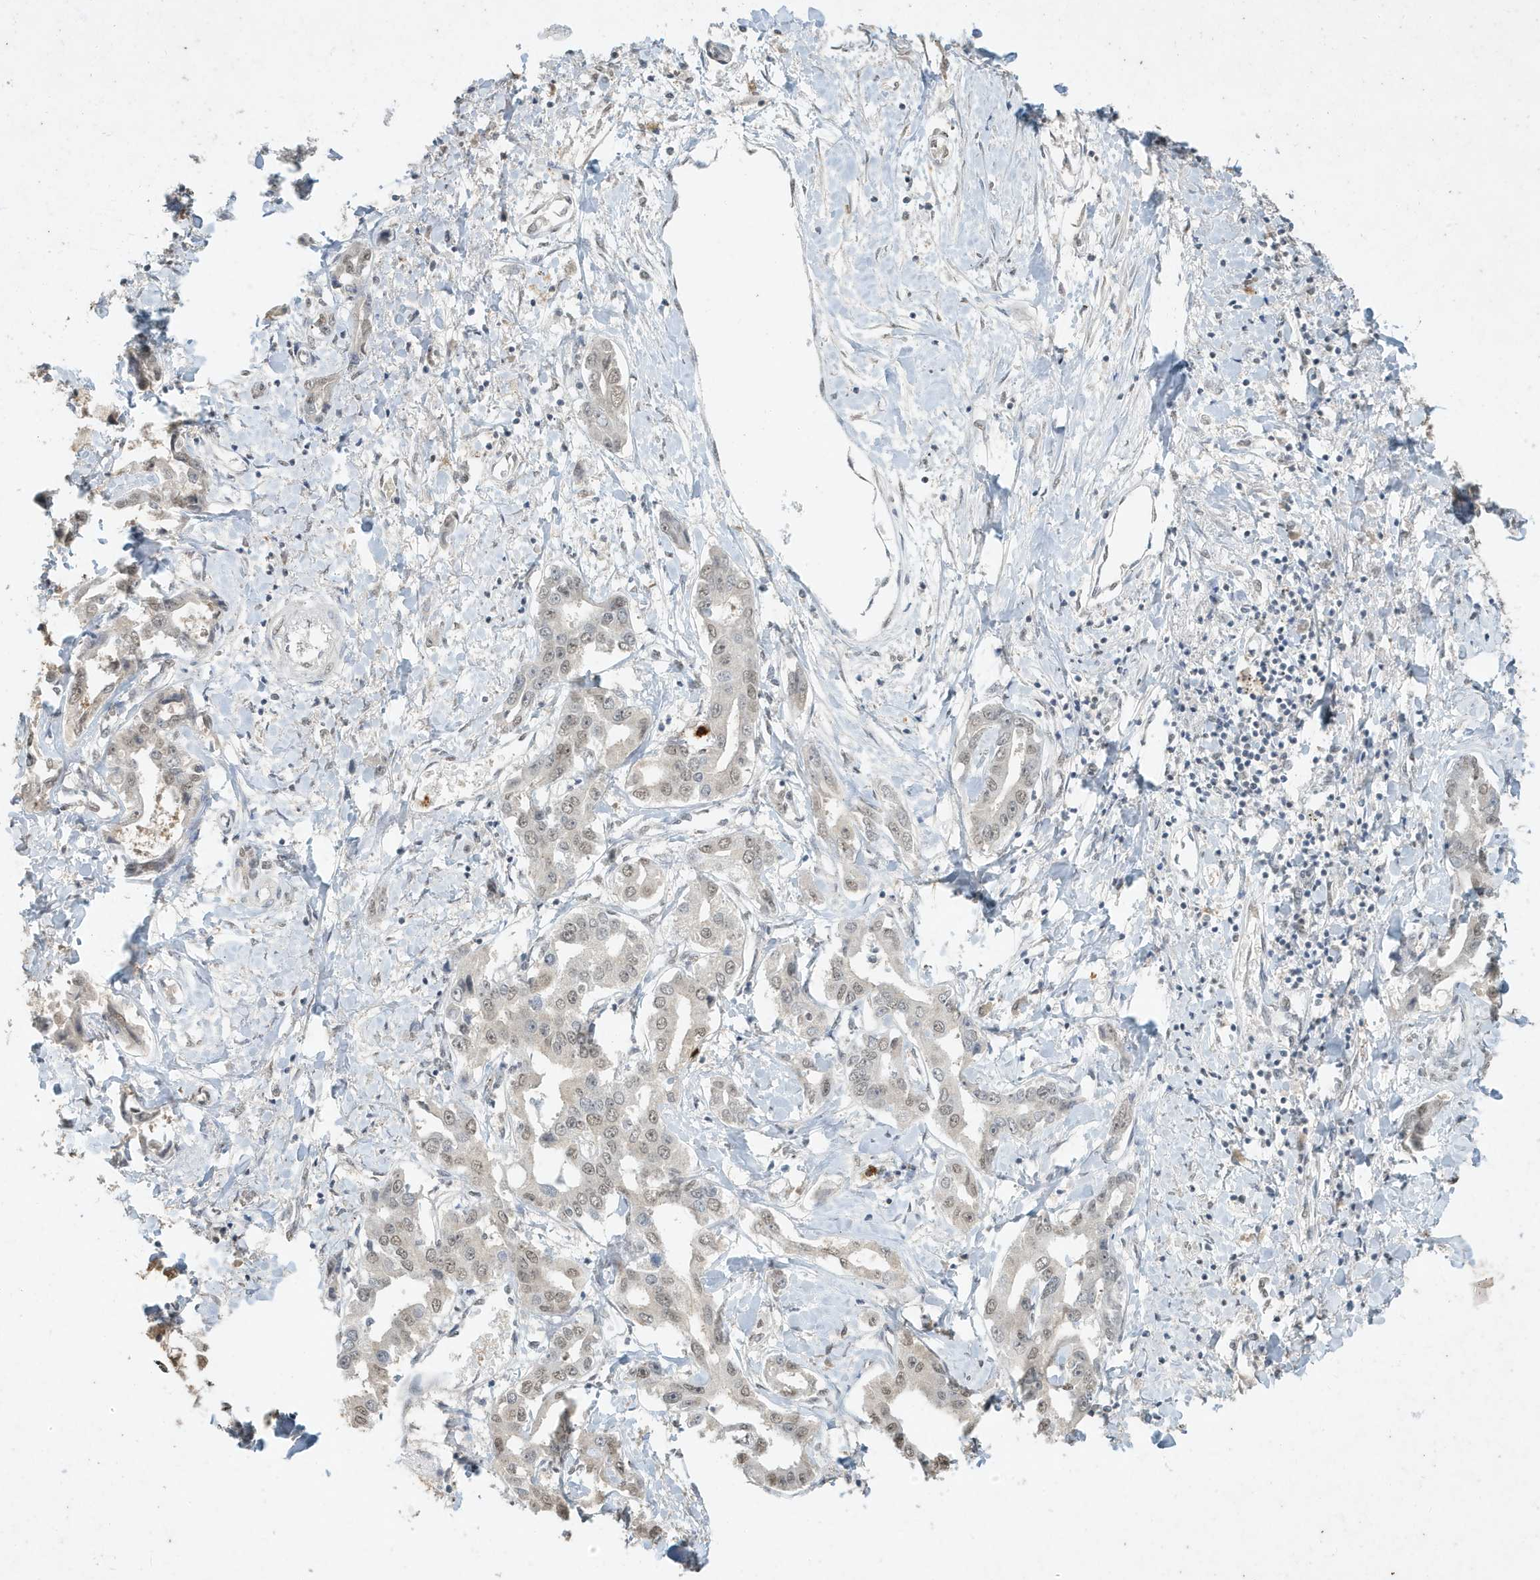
{"staining": {"intensity": "weak", "quantity": ">75%", "location": "nuclear"}, "tissue": "liver cancer", "cell_type": "Tumor cells", "image_type": "cancer", "snomed": [{"axis": "morphology", "description": "Cholangiocarcinoma"}, {"axis": "topography", "description": "Liver"}], "caption": "An image showing weak nuclear positivity in approximately >75% of tumor cells in liver cancer, as visualized by brown immunohistochemical staining.", "gene": "DEFA1", "patient": {"sex": "male", "age": 59}}